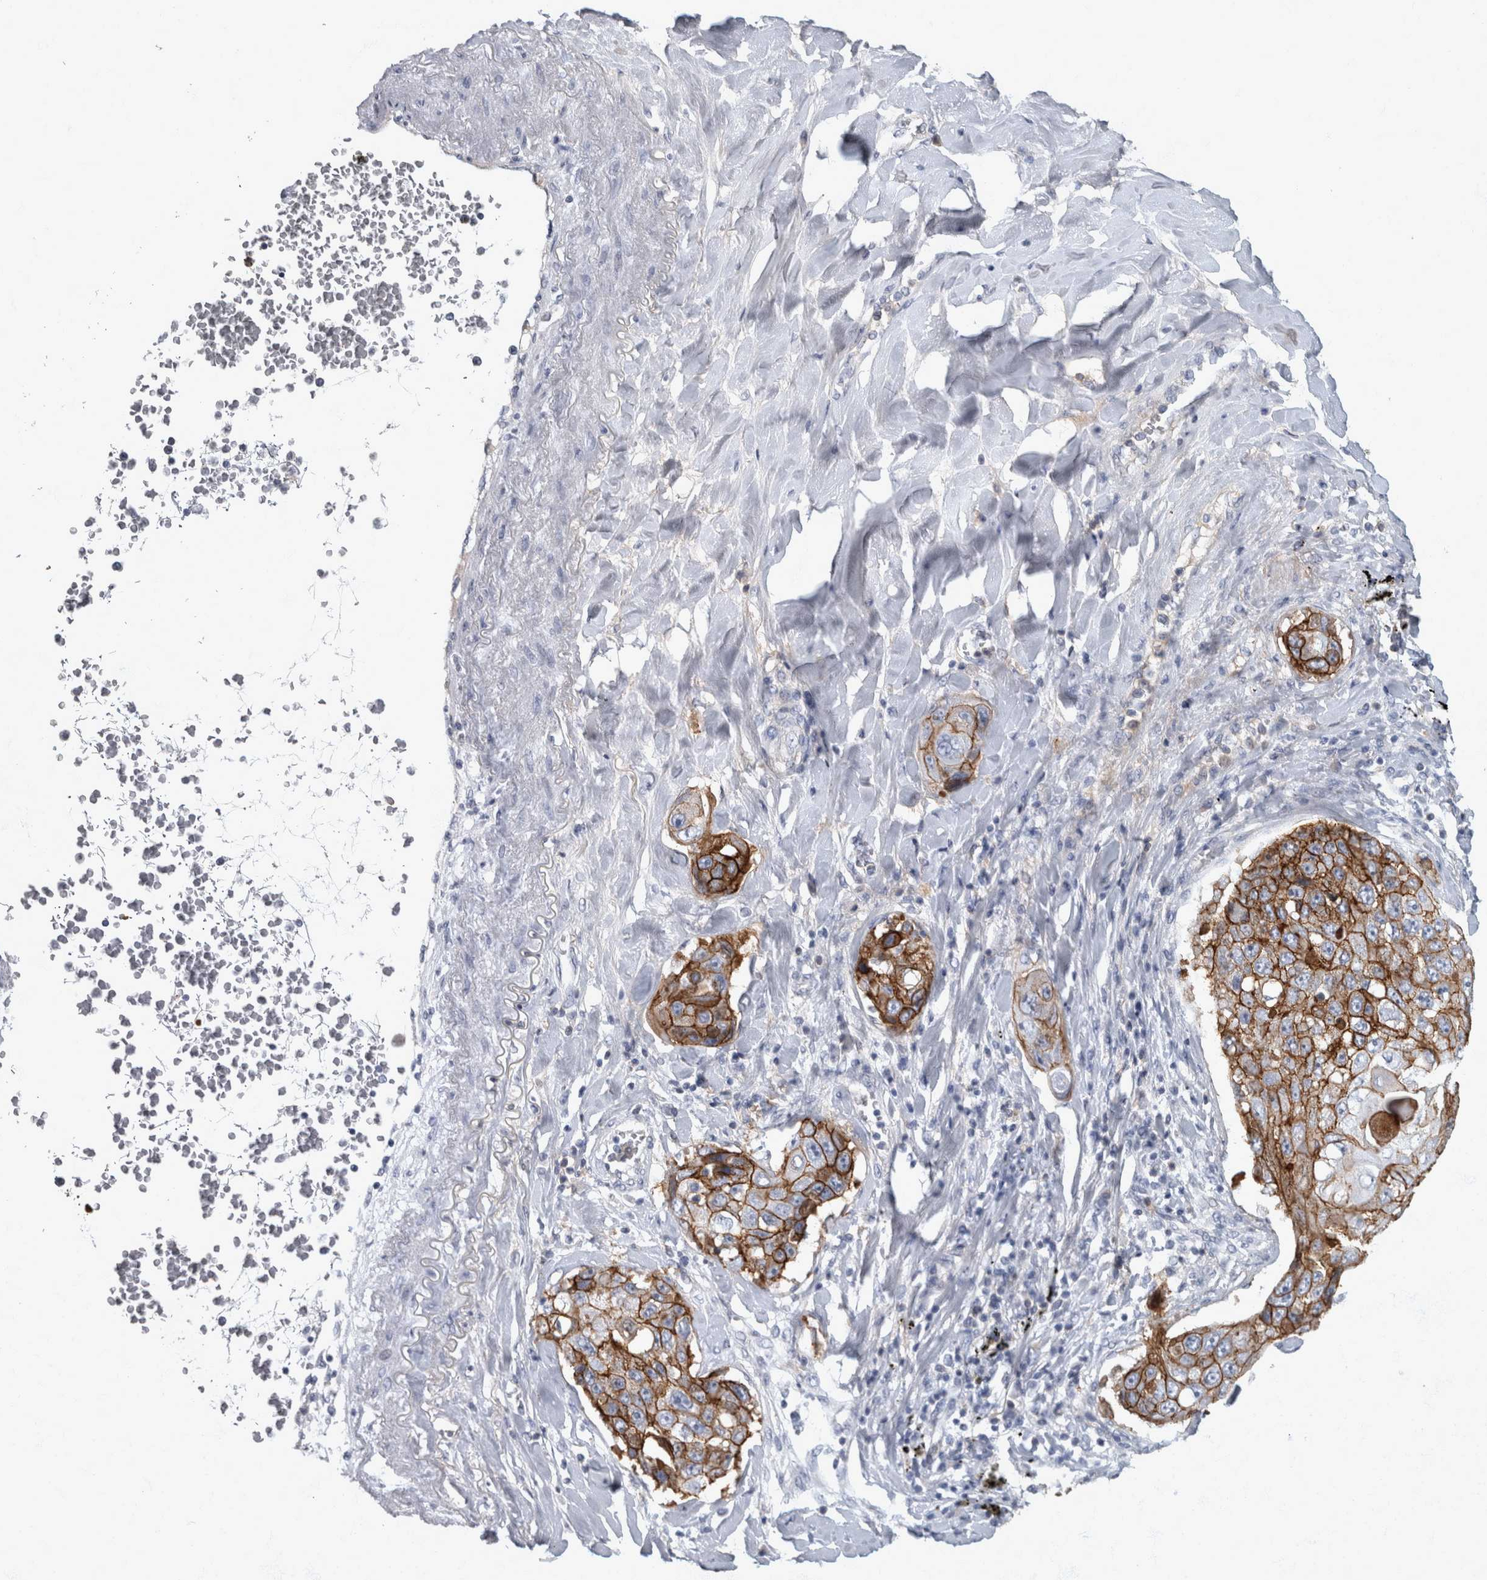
{"staining": {"intensity": "strong", "quantity": ">75%", "location": "cytoplasmic/membranous"}, "tissue": "lung cancer", "cell_type": "Tumor cells", "image_type": "cancer", "snomed": [{"axis": "morphology", "description": "Squamous cell carcinoma, NOS"}, {"axis": "topography", "description": "Lung"}], "caption": "A brown stain highlights strong cytoplasmic/membranous expression of a protein in human lung squamous cell carcinoma tumor cells.", "gene": "DSG2", "patient": {"sex": "male", "age": 61}}